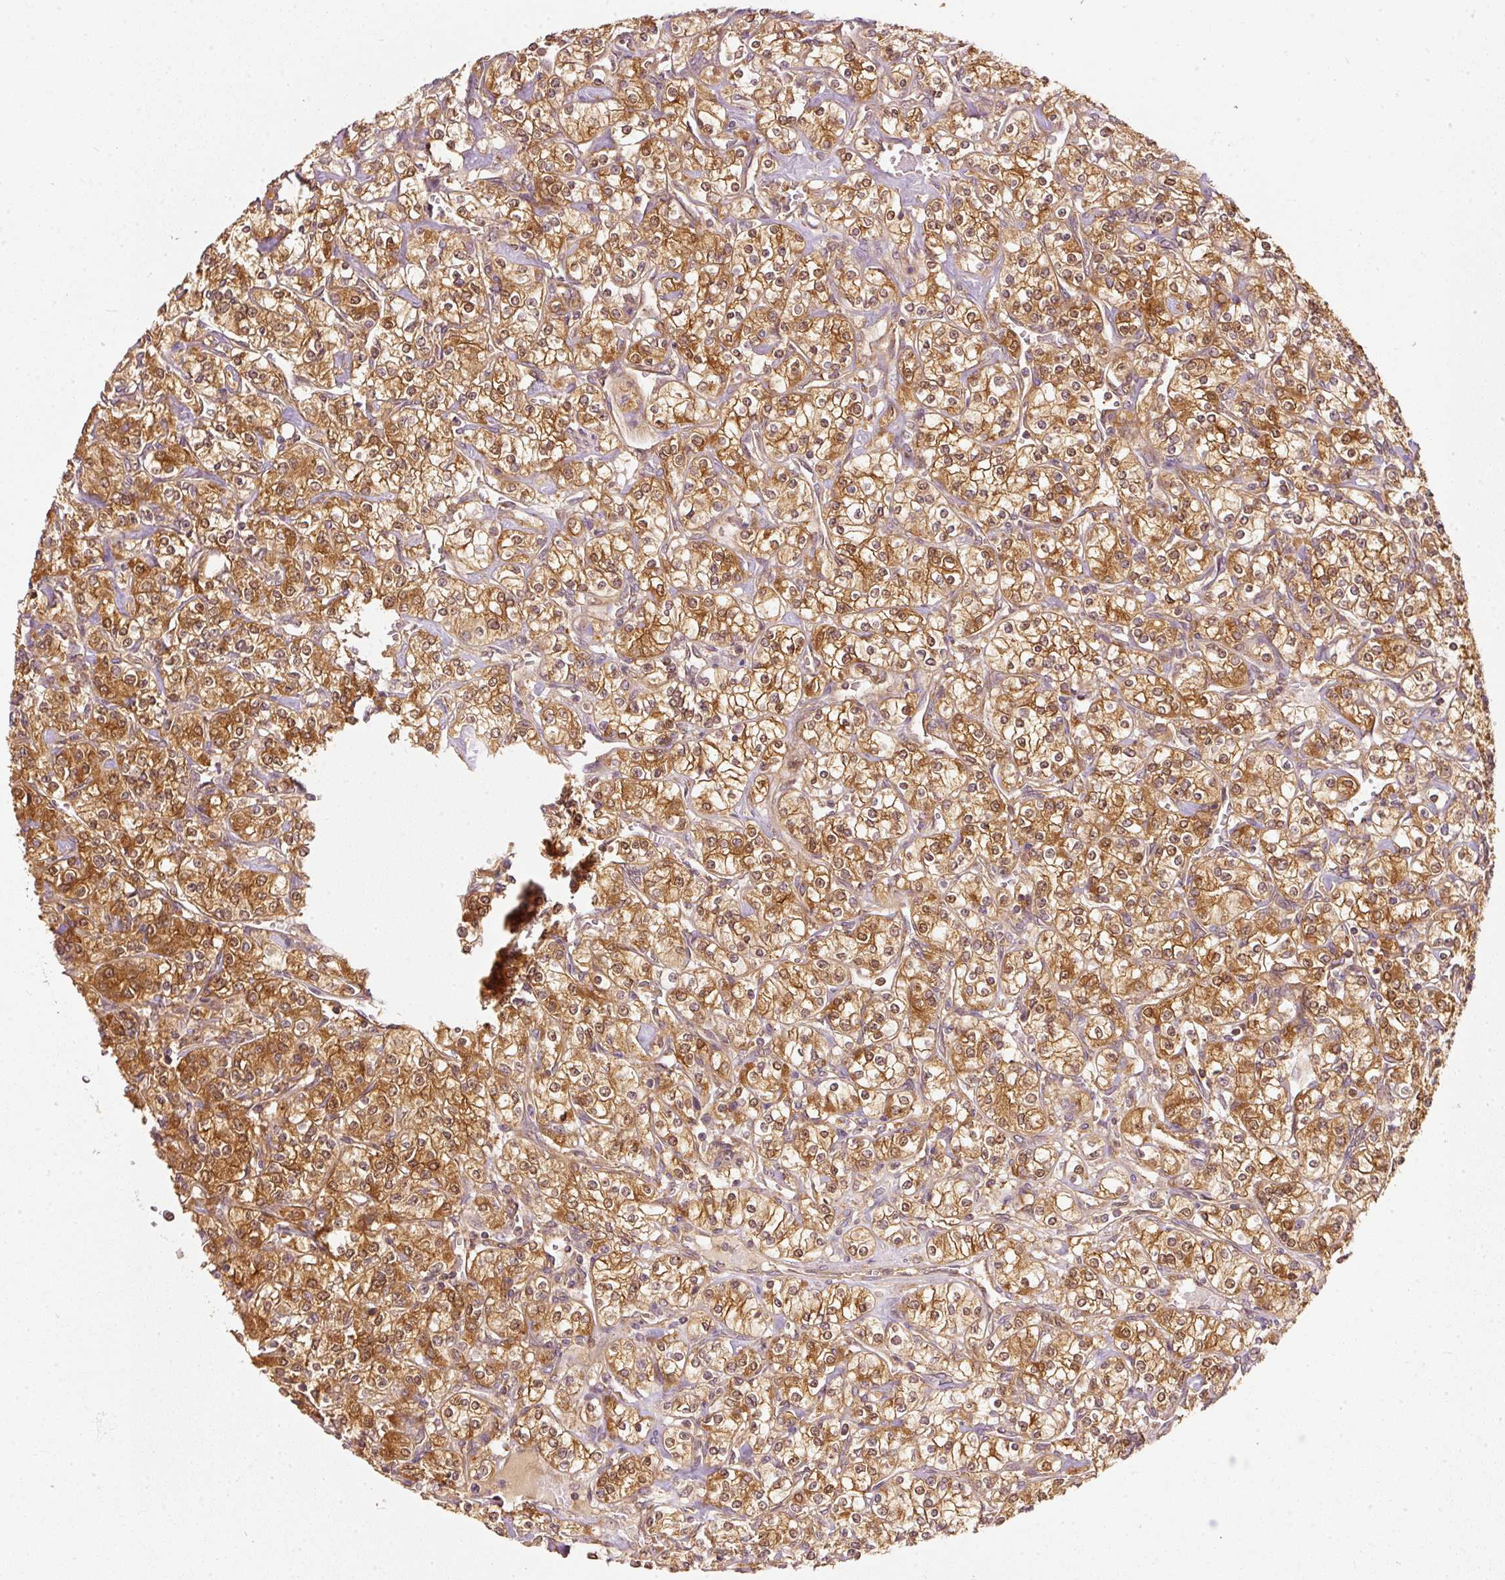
{"staining": {"intensity": "moderate", "quantity": ">75%", "location": "cytoplasmic/membranous,nuclear"}, "tissue": "renal cancer", "cell_type": "Tumor cells", "image_type": "cancer", "snomed": [{"axis": "morphology", "description": "Adenocarcinoma, NOS"}, {"axis": "topography", "description": "Kidney"}], "caption": "IHC photomicrograph of neoplastic tissue: human renal cancer (adenocarcinoma) stained using immunohistochemistry (IHC) exhibits medium levels of moderate protein expression localized specifically in the cytoplasmic/membranous and nuclear of tumor cells, appearing as a cytoplasmic/membranous and nuclear brown color.", "gene": "EIF3B", "patient": {"sex": "male", "age": 77}}